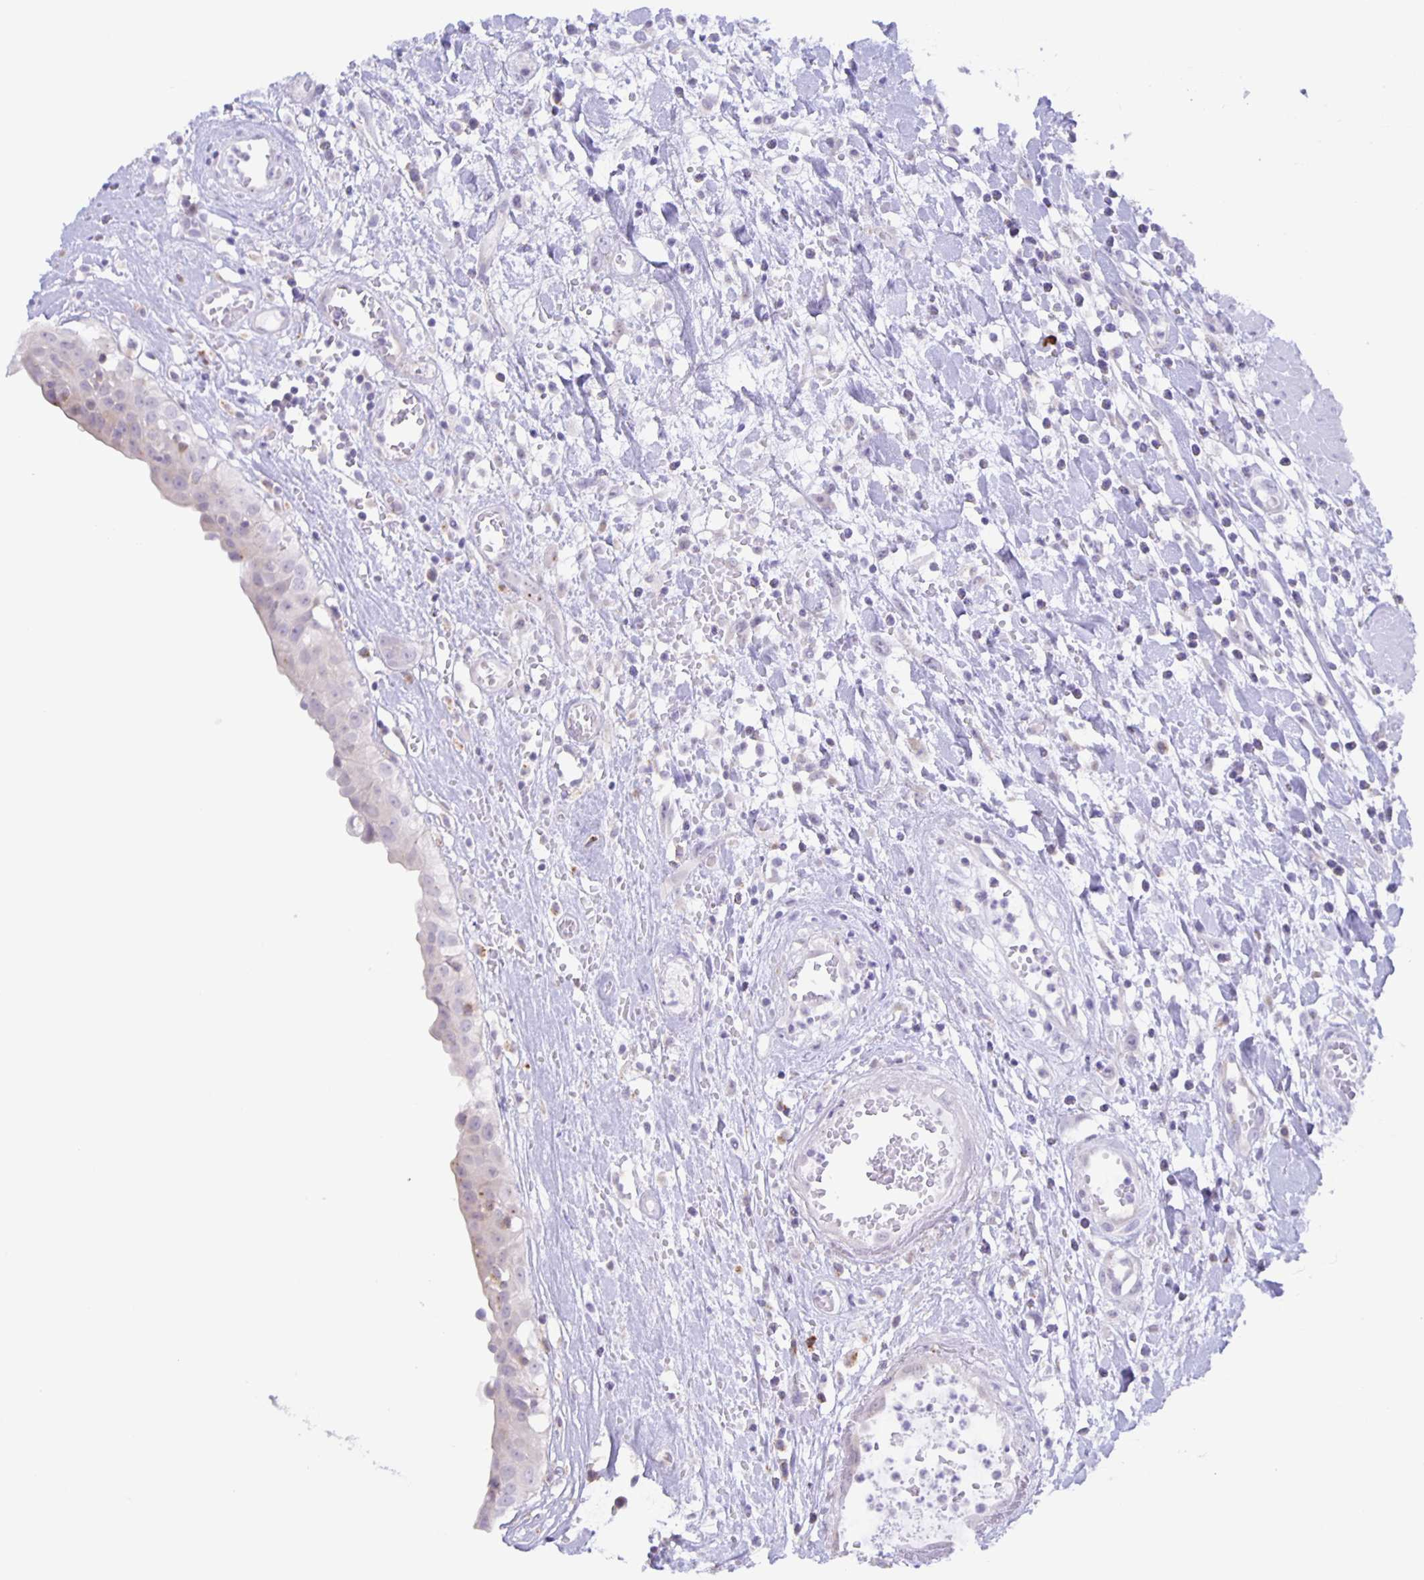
{"staining": {"intensity": "negative", "quantity": "none", "location": "none"}, "tissue": "urinary bladder", "cell_type": "Urothelial cells", "image_type": "normal", "snomed": [{"axis": "morphology", "description": "Normal tissue, NOS"}, {"axis": "topography", "description": "Urinary bladder"}], "caption": "Immunohistochemistry (IHC) image of unremarkable urinary bladder: urinary bladder stained with DAB (3,3'-diaminobenzidine) demonstrates no significant protein expression in urothelial cells. (DAB IHC with hematoxylin counter stain).", "gene": "LIPA", "patient": {"sex": "male", "age": 64}}